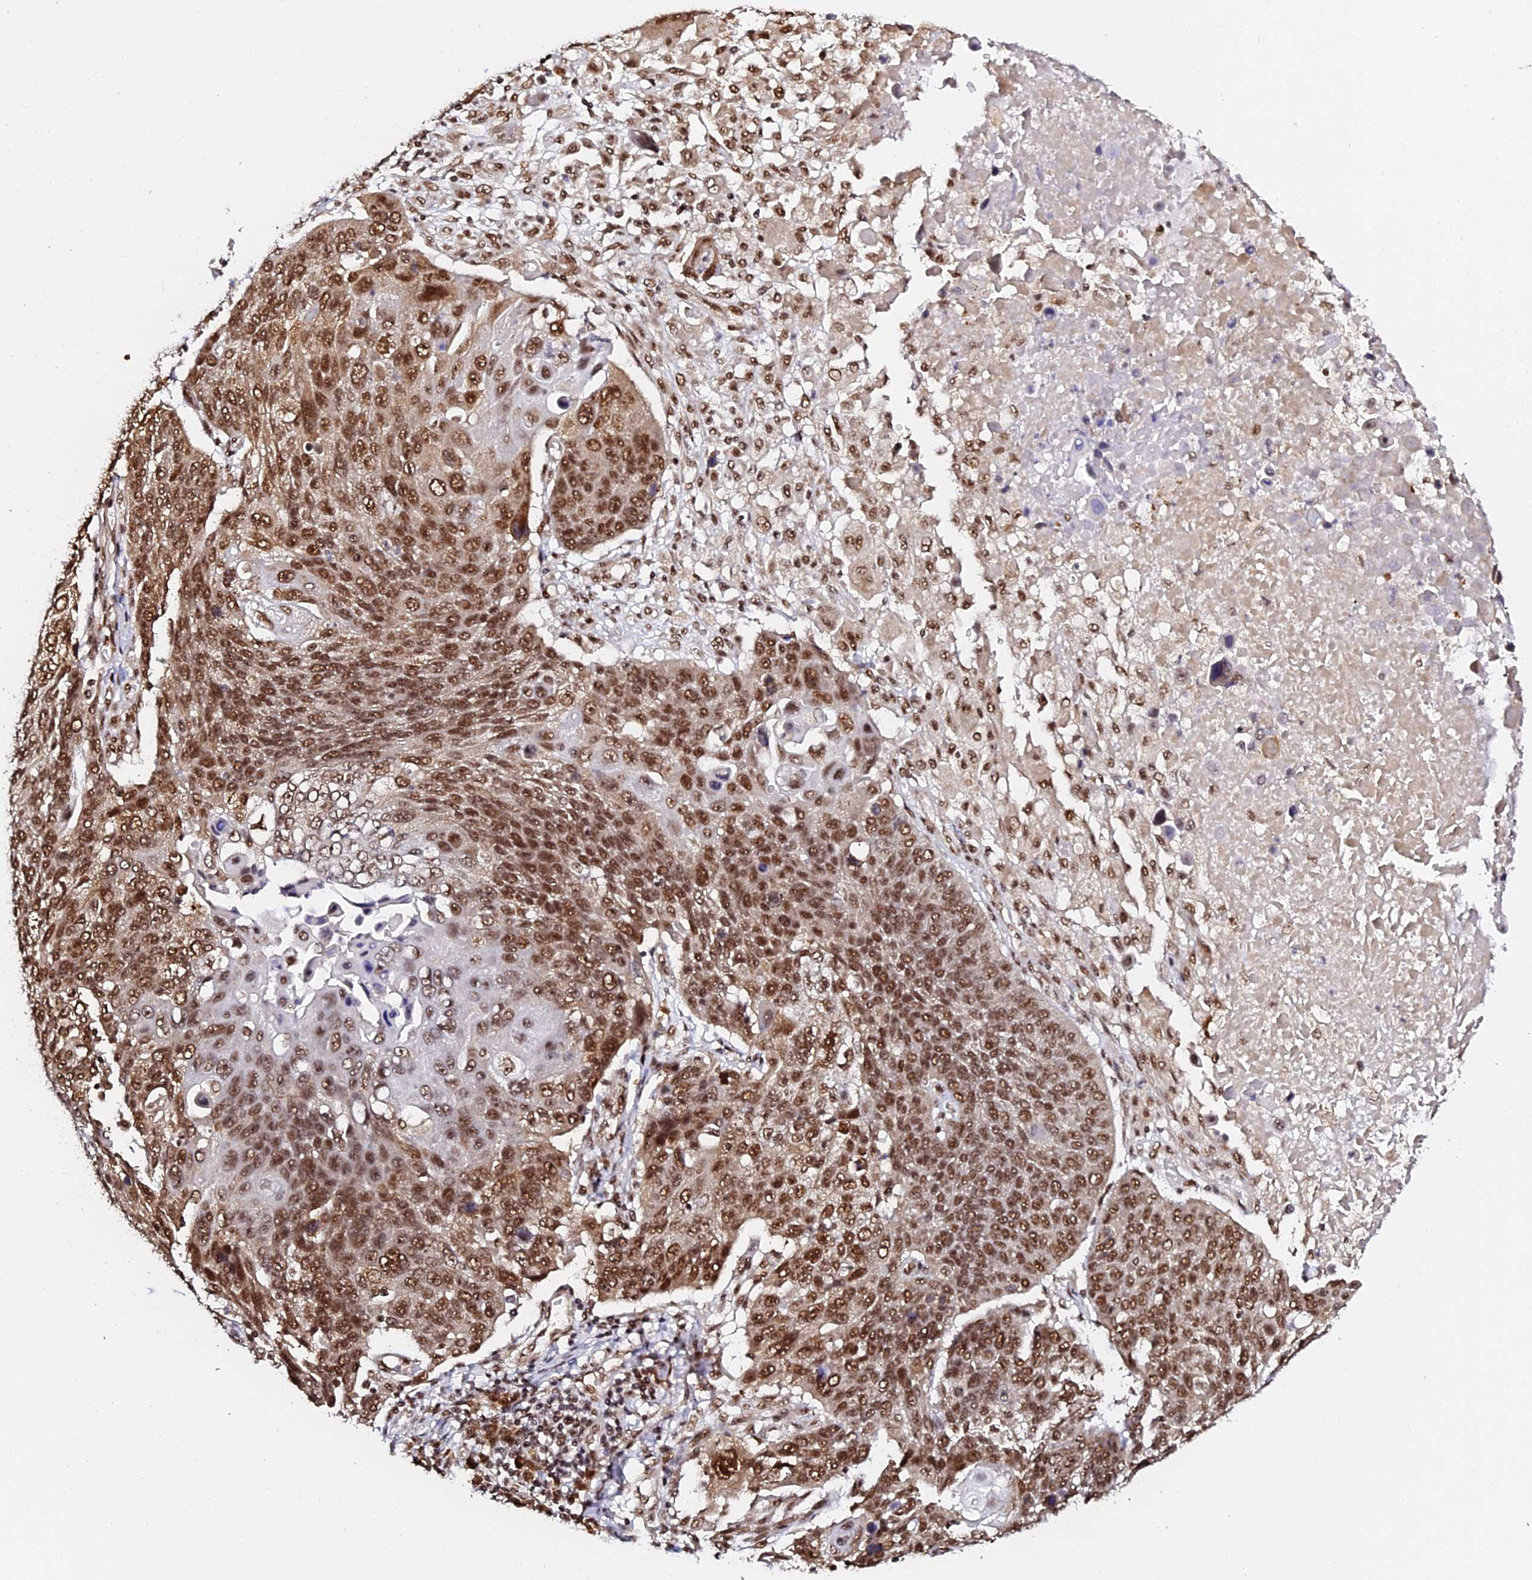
{"staining": {"intensity": "moderate", "quantity": ">75%", "location": "nuclear"}, "tissue": "lung cancer", "cell_type": "Tumor cells", "image_type": "cancer", "snomed": [{"axis": "morphology", "description": "Squamous cell carcinoma, NOS"}, {"axis": "topography", "description": "Lung"}], "caption": "Brown immunohistochemical staining in human lung cancer reveals moderate nuclear staining in about >75% of tumor cells.", "gene": "MCRS1", "patient": {"sex": "male", "age": 66}}